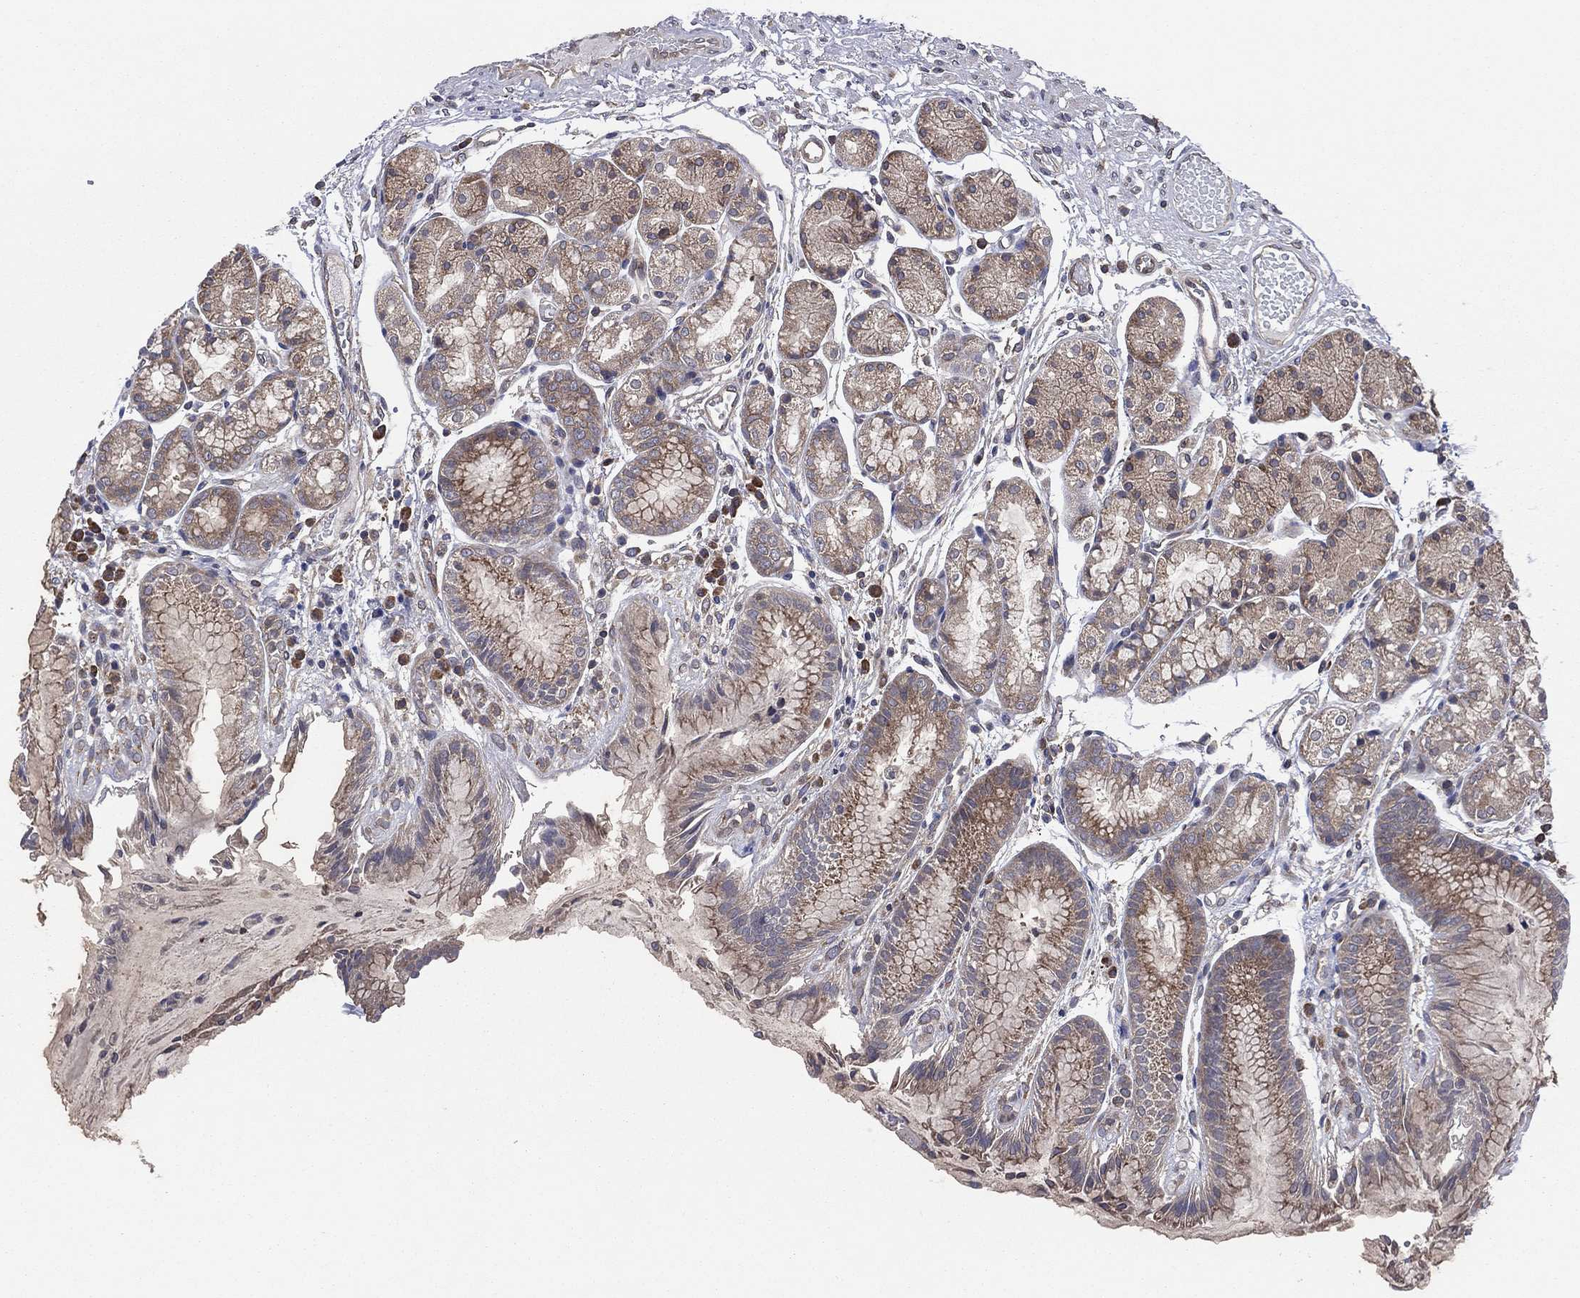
{"staining": {"intensity": "moderate", "quantity": "<25%", "location": "cytoplasmic/membranous"}, "tissue": "stomach", "cell_type": "Glandular cells", "image_type": "normal", "snomed": [{"axis": "morphology", "description": "Normal tissue, NOS"}, {"axis": "topography", "description": "Stomach, upper"}], "caption": "This image displays immunohistochemistry staining of unremarkable stomach, with low moderate cytoplasmic/membranous staining in about <25% of glandular cells.", "gene": "C2orf76", "patient": {"sex": "male", "age": 72}}